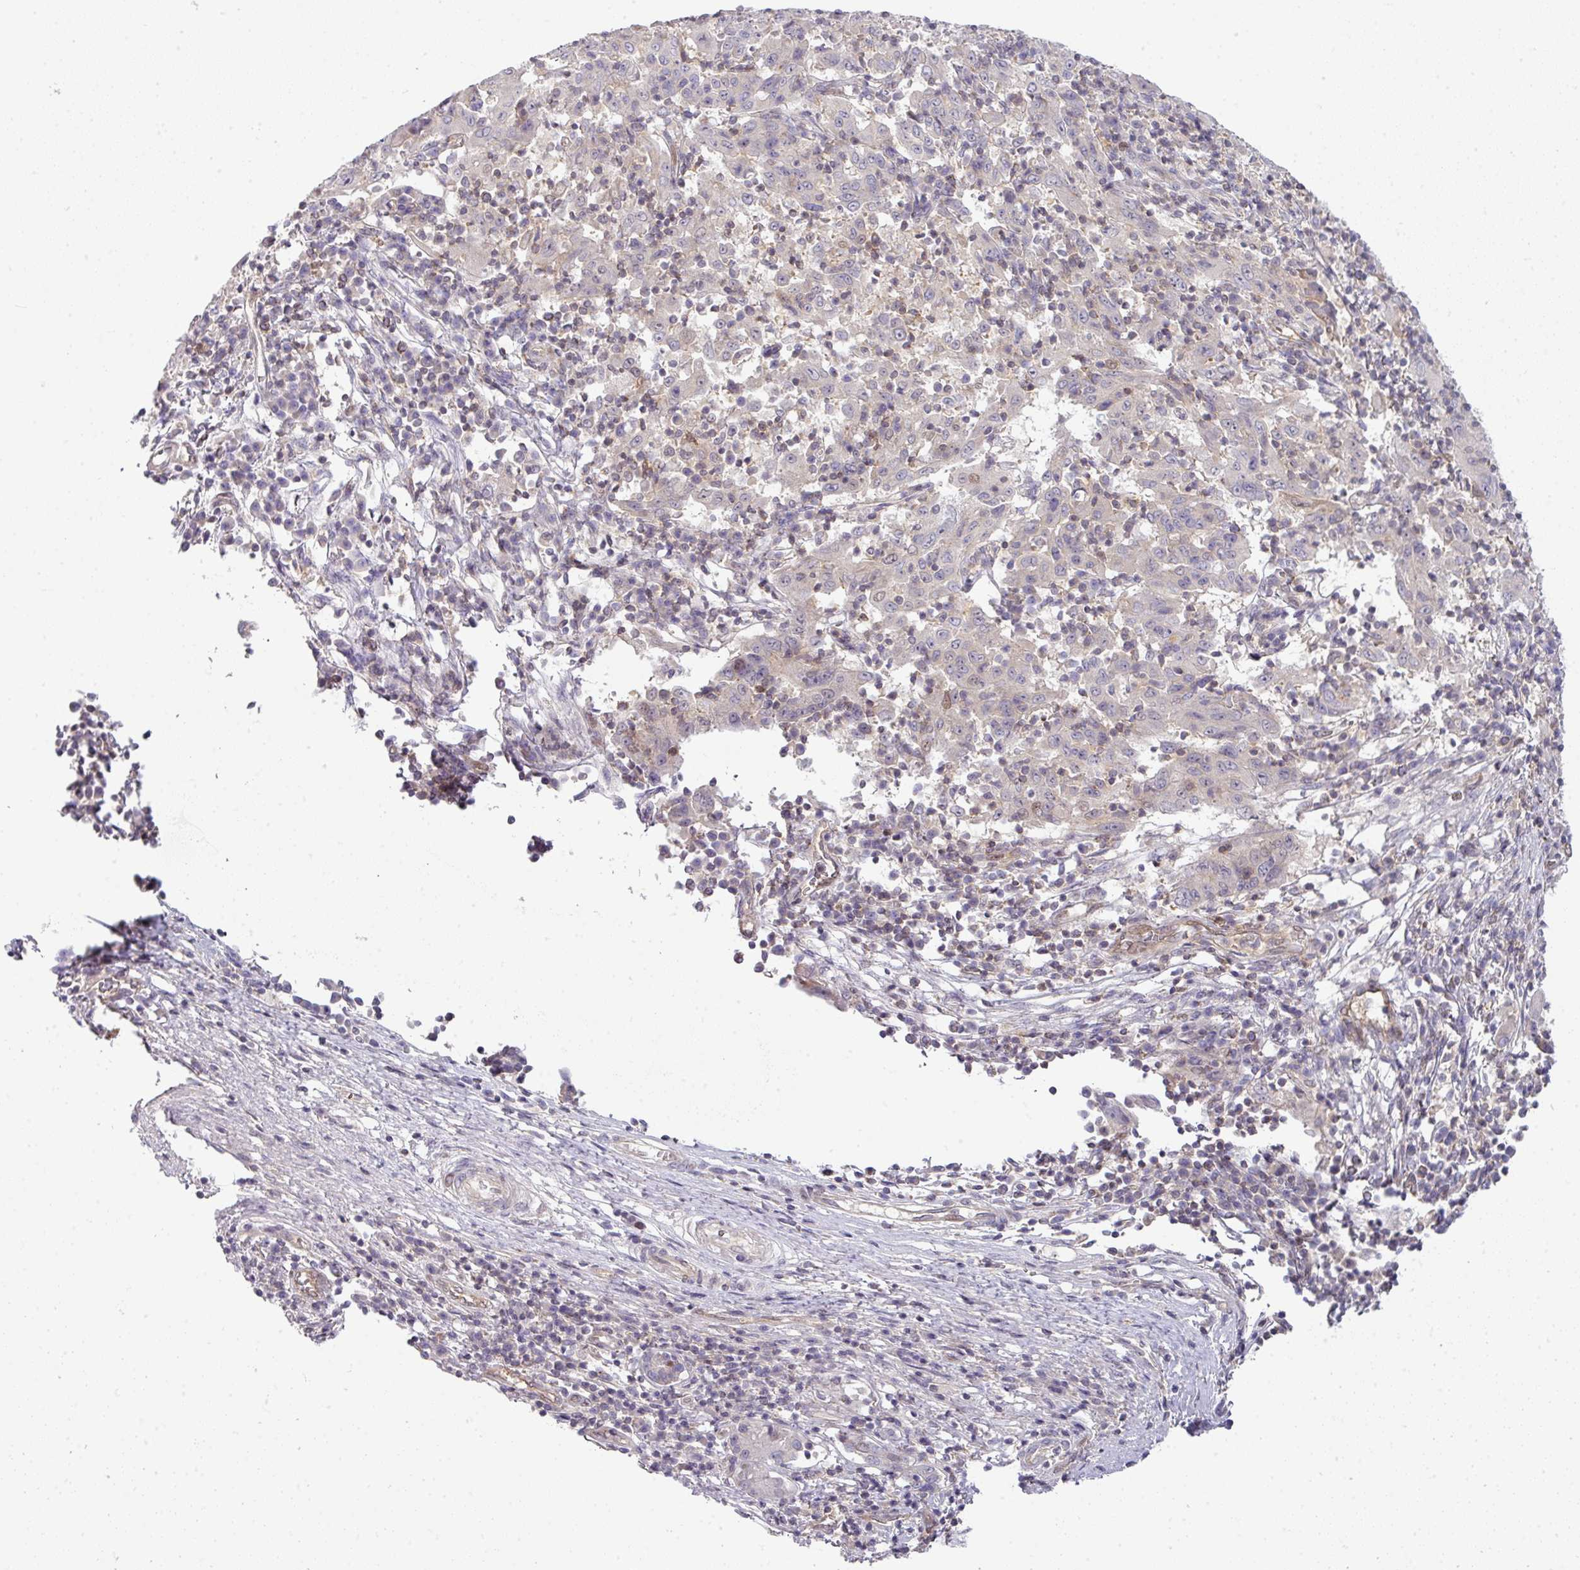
{"staining": {"intensity": "negative", "quantity": "none", "location": "none"}, "tissue": "pancreatic cancer", "cell_type": "Tumor cells", "image_type": "cancer", "snomed": [{"axis": "morphology", "description": "Adenocarcinoma, NOS"}, {"axis": "topography", "description": "Pancreas"}], "caption": "There is no significant positivity in tumor cells of pancreatic cancer. Nuclei are stained in blue.", "gene": "STAT5A", "patient": {"sex": "male", "age": 63}}